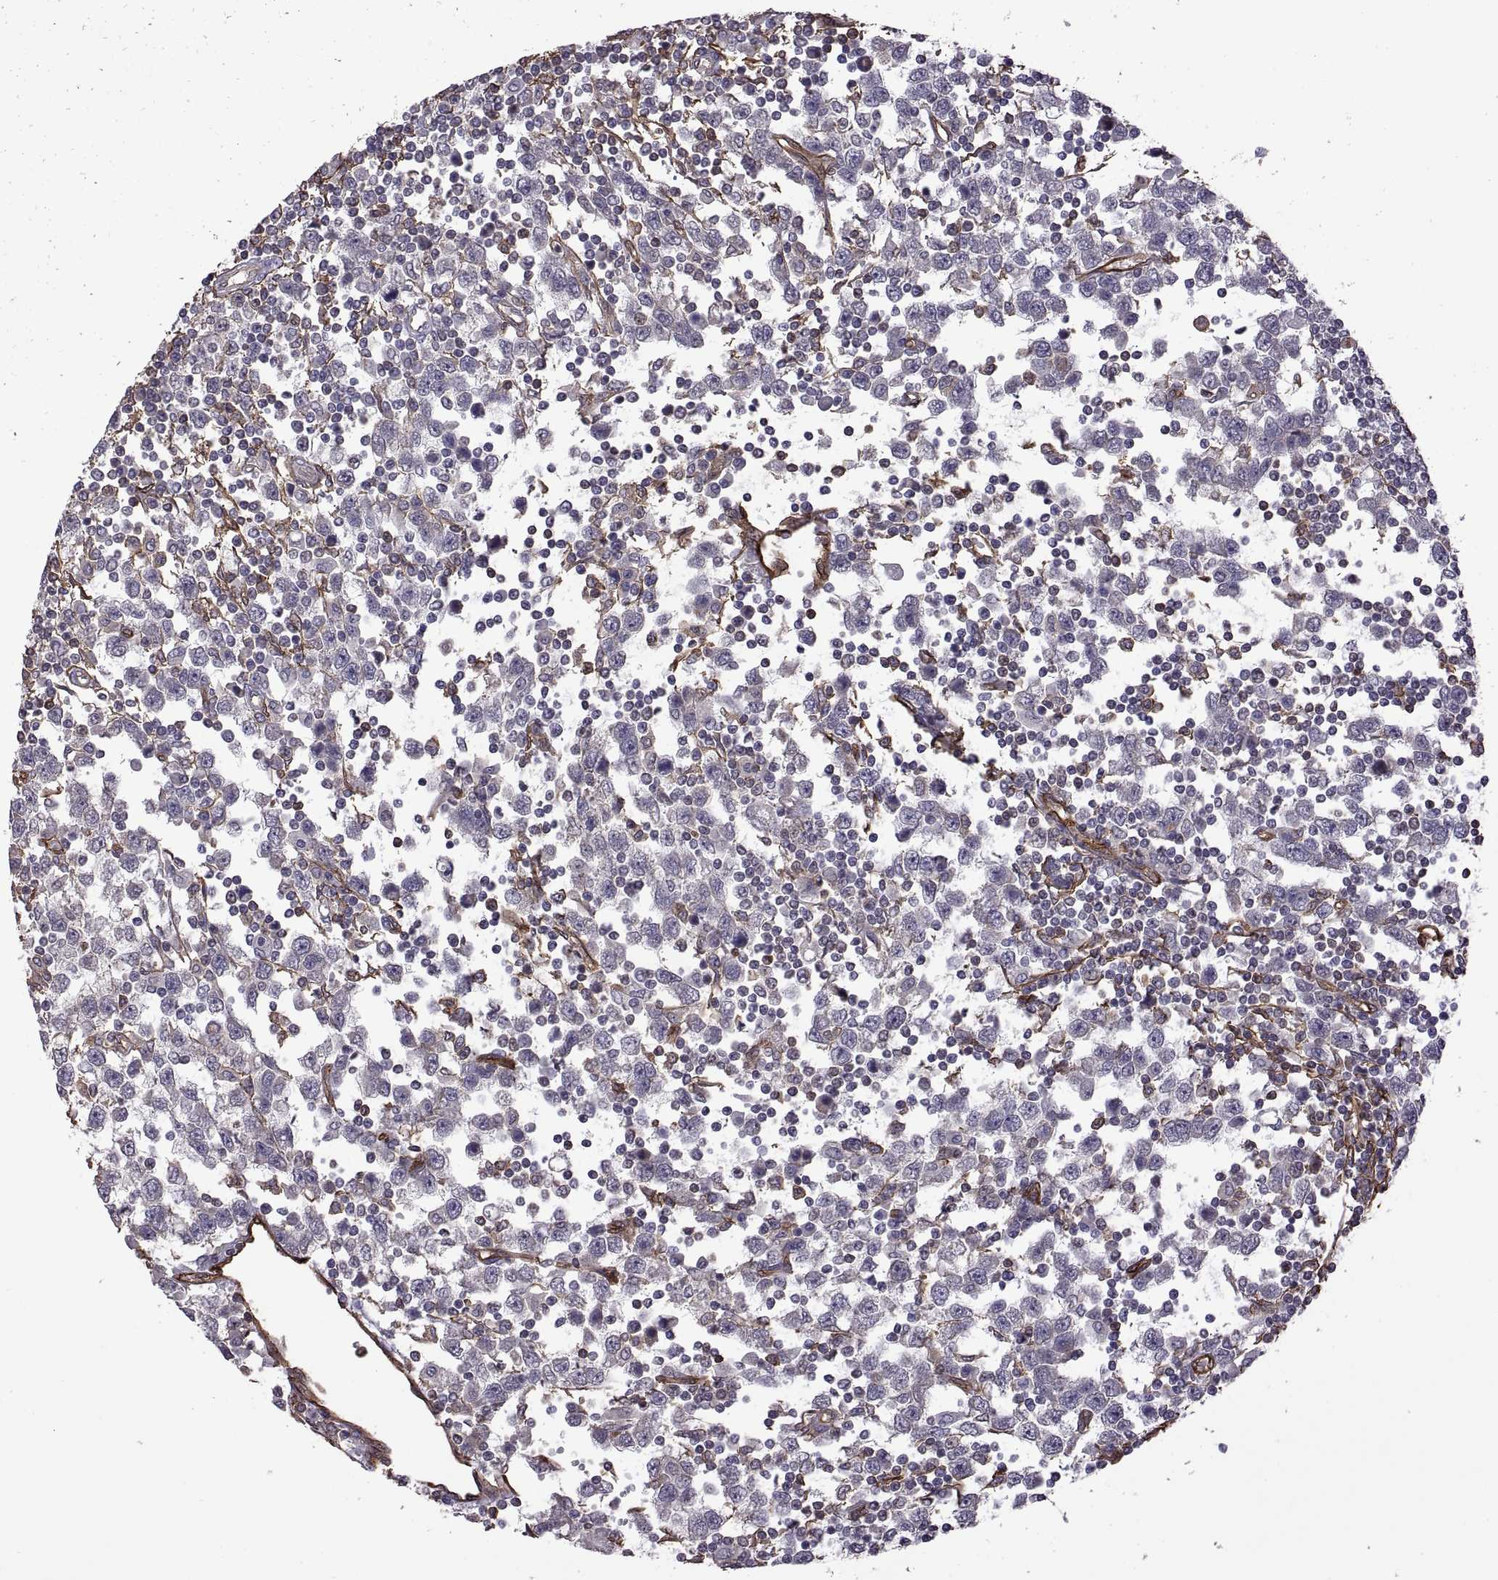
{"staining": {"intensity": "negative", "quantity": "none", "location": "none"}, "tissue": "testis cancer", "cell_type": "Tumor cells", "image_type": "cancer", "snomed": [{"axis": "morphology", "description": "Seminoma, NOS"}, {"axis": "topography", "description": "Testis"}], "caption": "Immunohistochemical staining of testis seminoma demonstrates no significant positivity in tumor cells. (Brightfield microscopy of DAB (3,3'-diaminobenzidine) immunohistochemistry at high magnification).", "gene": "S100A10", "patient": {"sex": "male", "age": 34}}